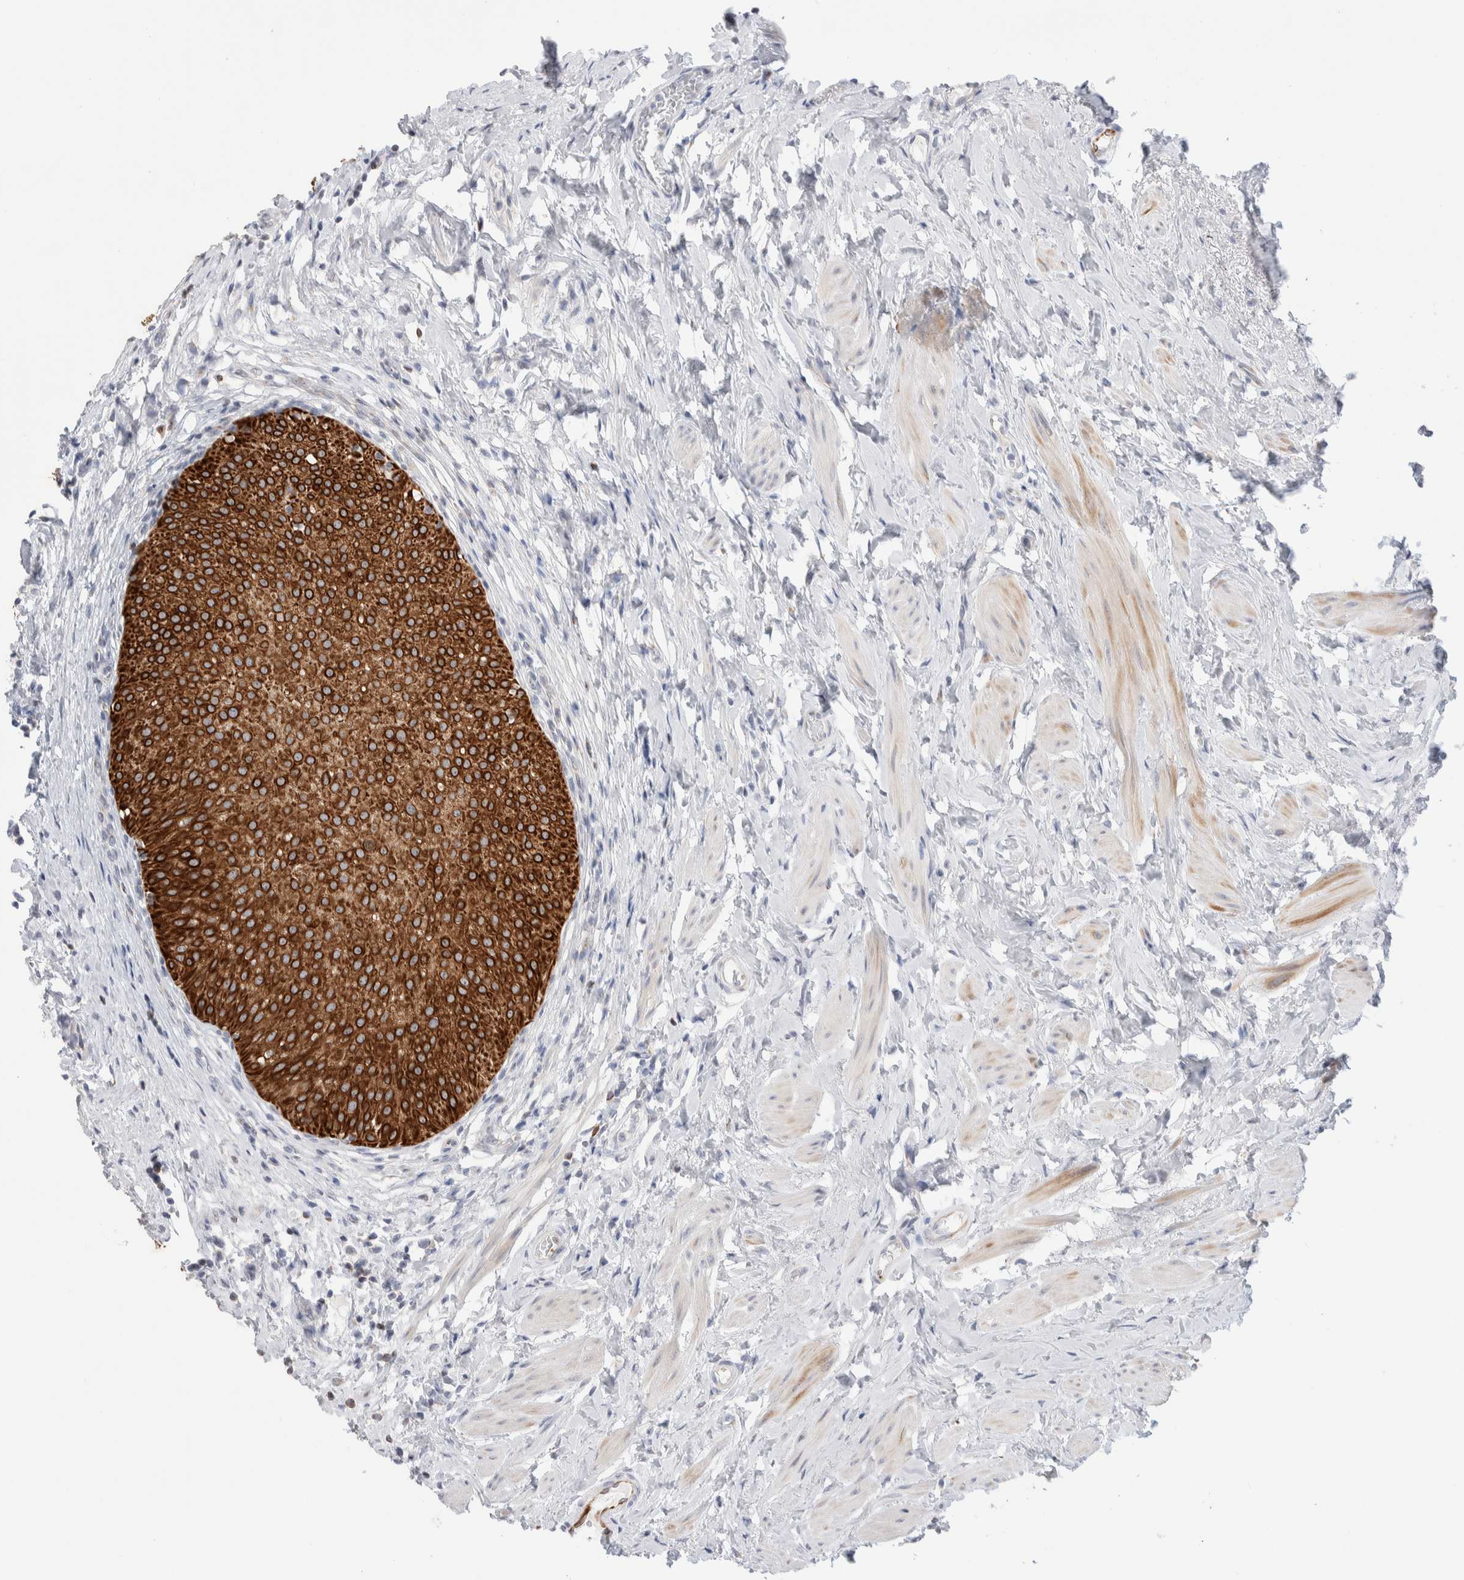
{"staining": {"intensity": "strong", "quantity": ">75%", "location": "cytoplasmic/membranous"}, "tissue": "urothelial cancer", "cell_type": "Tumor cells", "image_type": "cancer", "snomed": [{"axis": "morphology", "description": "Normal tissue, NOS"}, {"axis": "morphology", "description": "Urothelial carcinoma, Low grade"}, {"axis": "topography", "description": "Smooth muscle"}, {"axis": "topography", "description": "Urinary bladder"}], "caption": "High-power microscopy captured an immunohistochemistry (IHC) histopathology image of urothelial cancer, revealing strong cytoplasmic/membranous positivity in about >75% of tumor cells.", "gene": "C1orf112", "patient": {"sex": "male", "age": 60}}